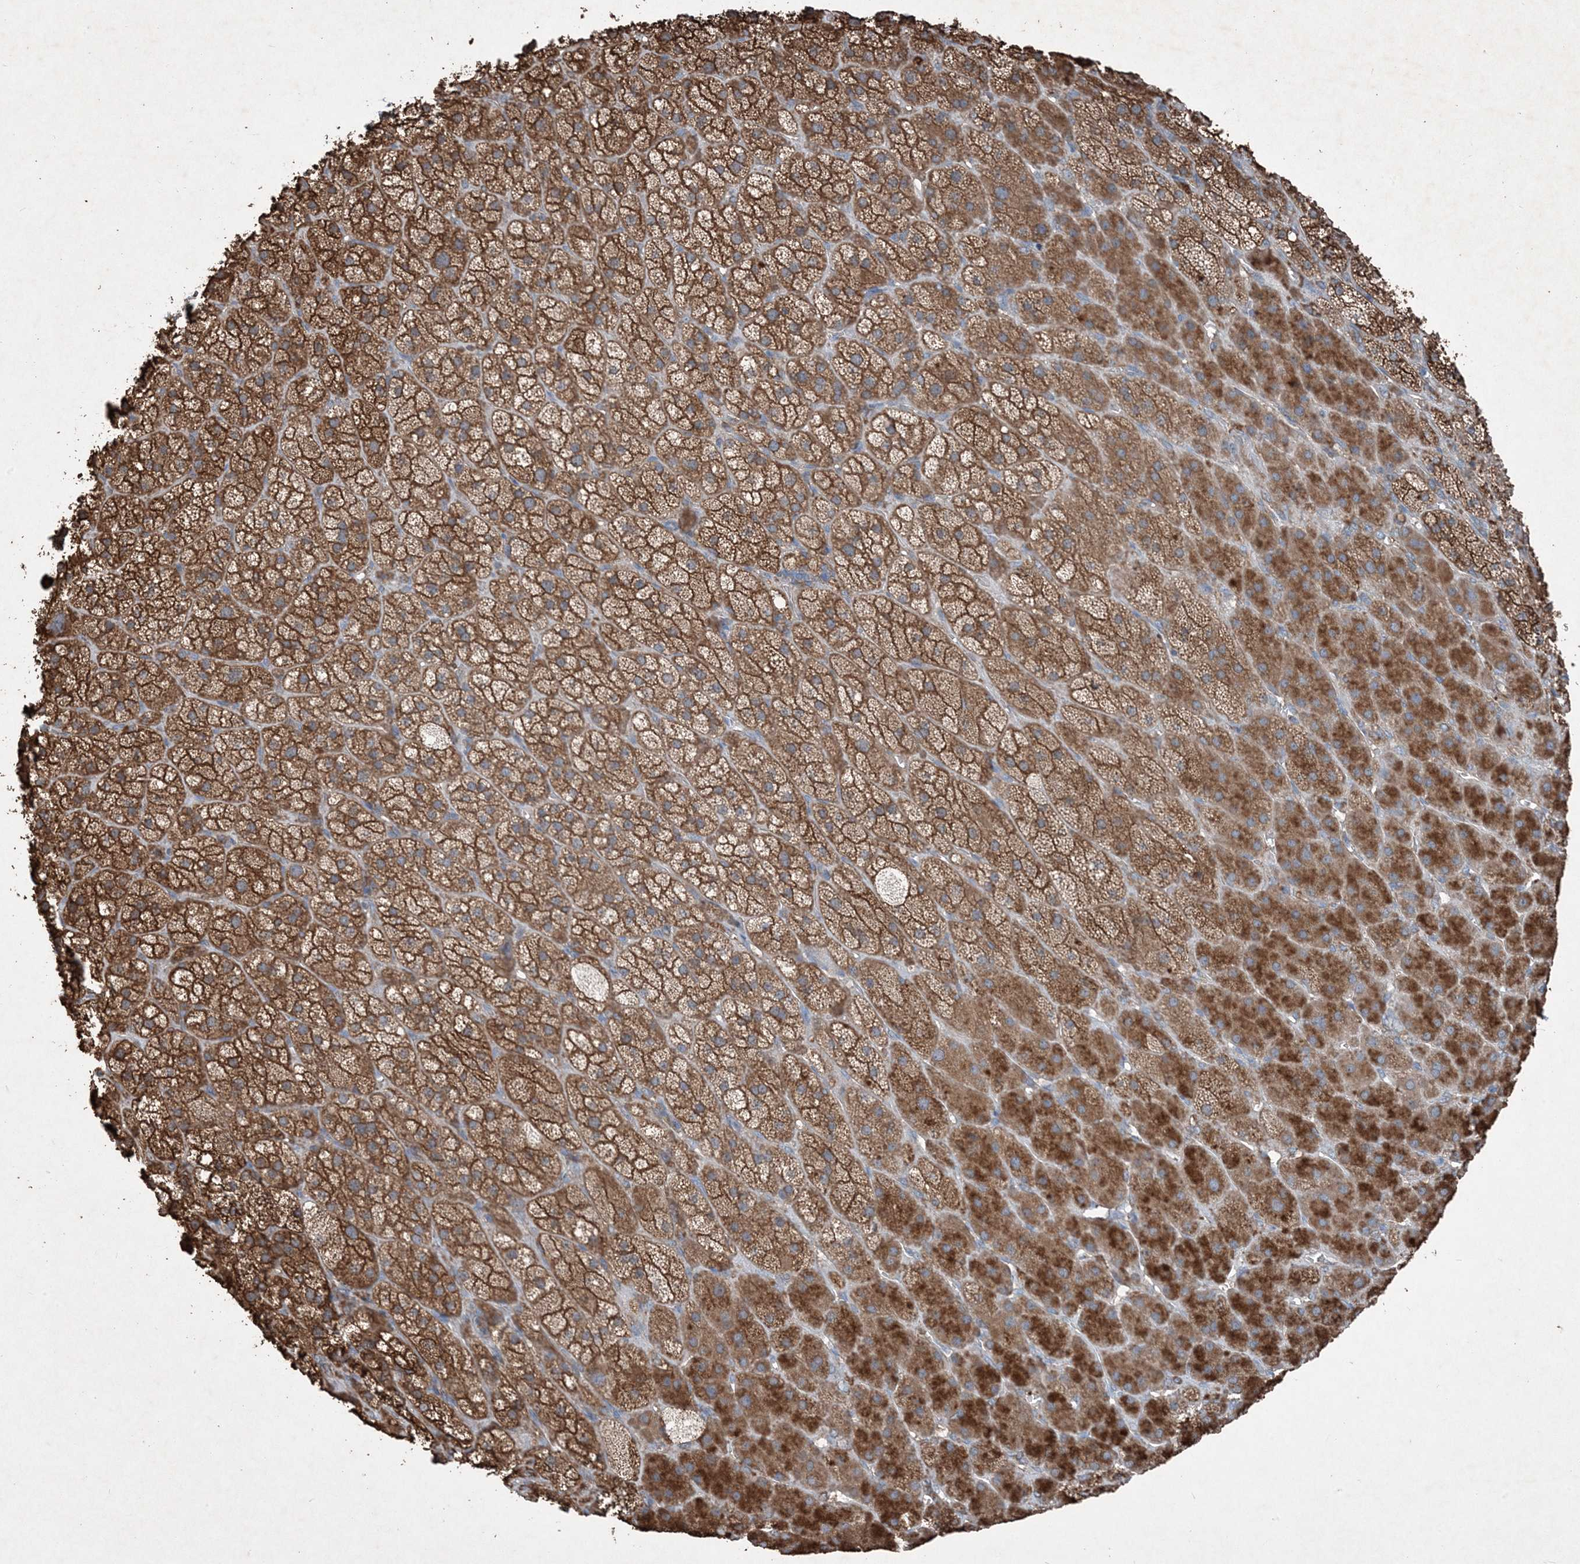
{"staining": {"intensity": "strong", "quantity": ">75%", "location": "cytoplasmic/membranous"}, "tissue": "adrenal gland", "cell_type": "Glandular cells", "image_type": "normal", "snomed": [{"axis": "morphology", "description": "Normal tissue, NOS"}, {"axis": "topography", "description": "Adrenal gland"}], "caption": "The immunohistochemical stain labels strong cytoplasmic/membranous expression in glandular cells of unremarkable adrenal gland. The protein of interest is shown in brown color, while the nuclei are stained blue.", "gene": "PDIA6", "patient": {"sex": "male", "age": 61}}